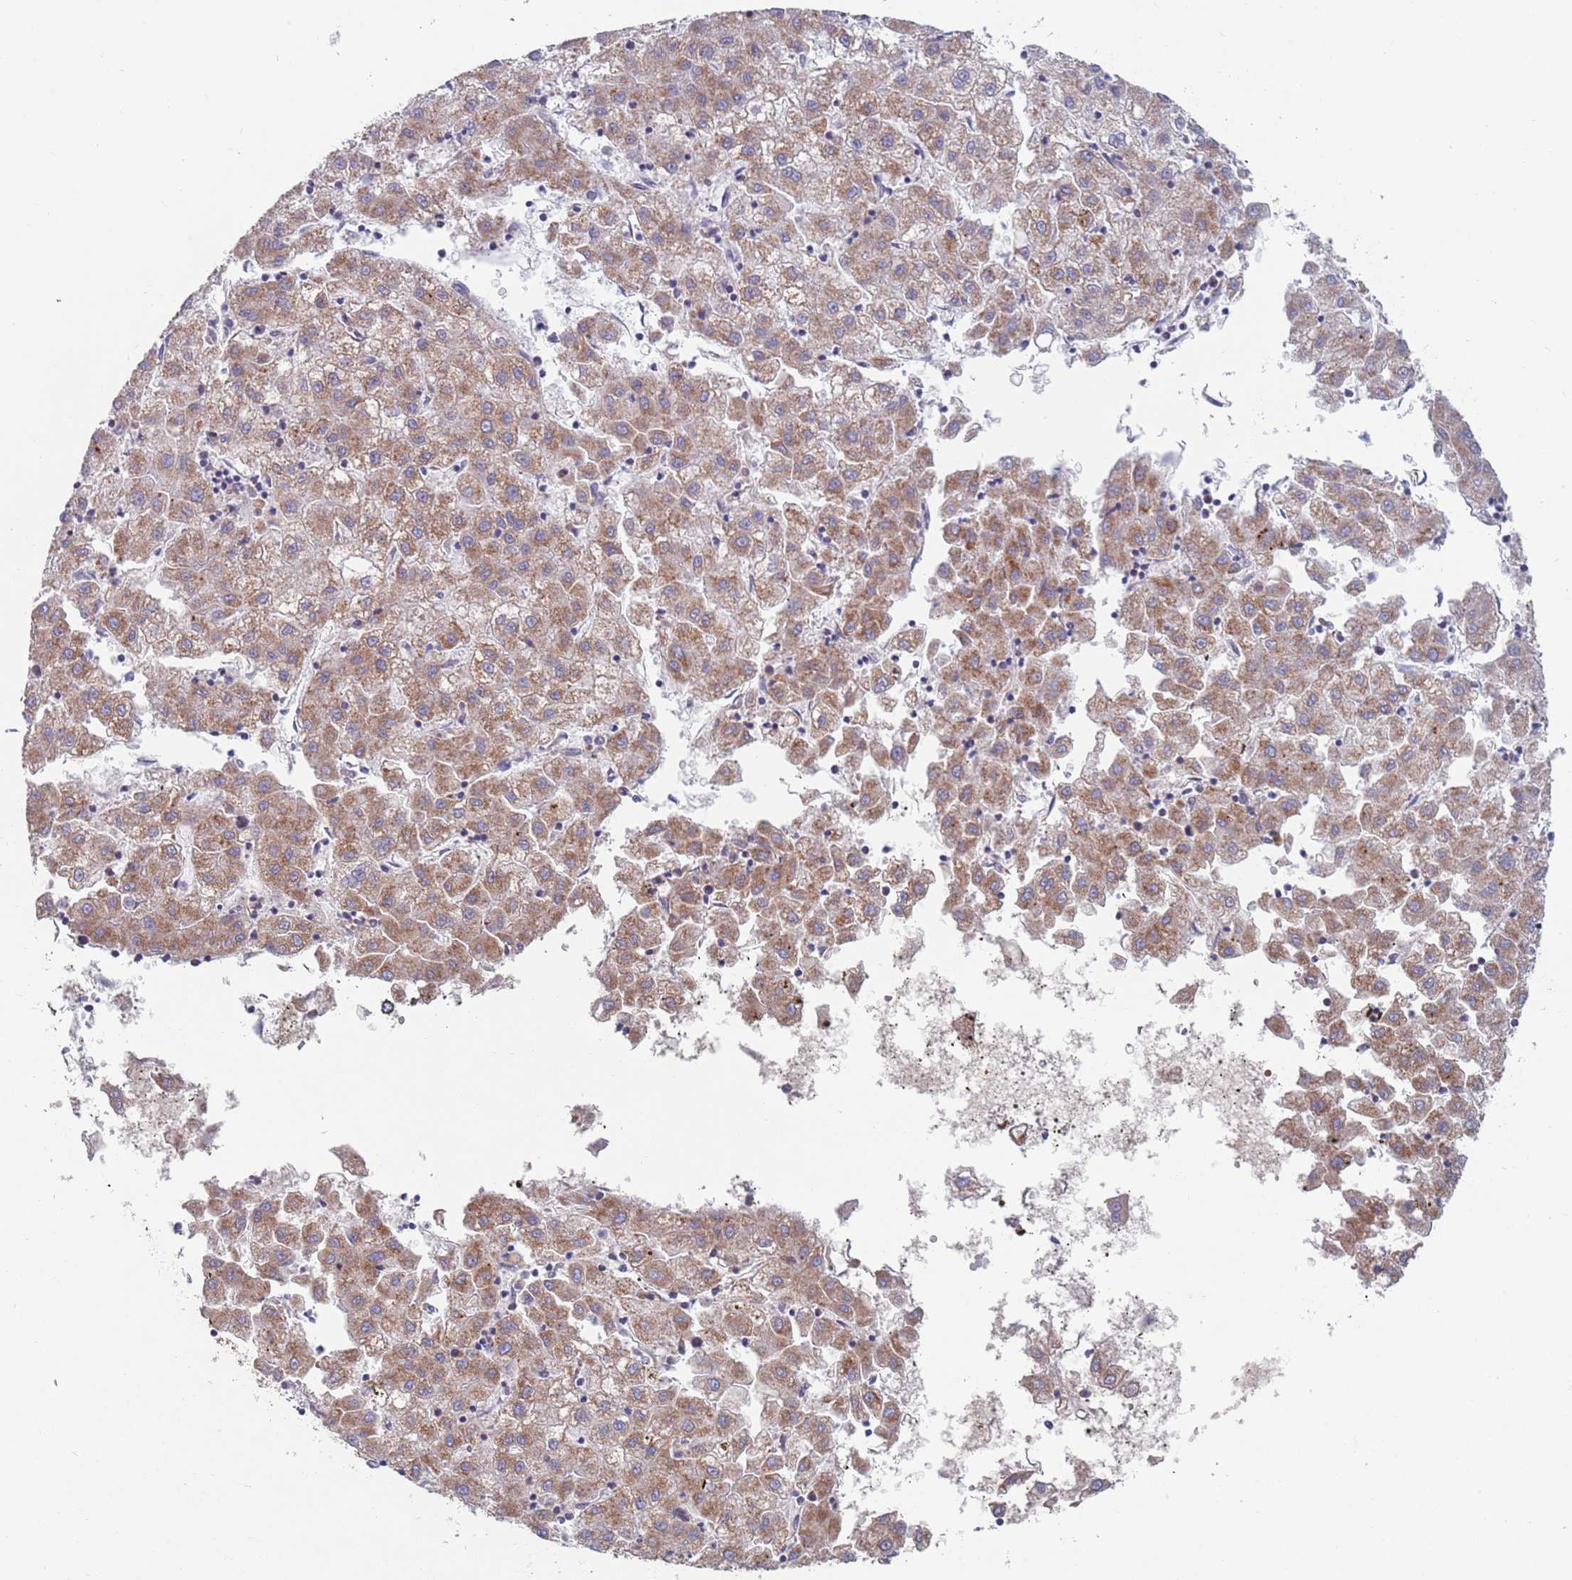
{"staining": {"intensity": "moderate", "quantity": ">75%", "location": "cytoplasmic/membranous"}, "tissue": "liver cancer", "cell_type": "Tumor cells", "image_type": "cancer", "snomed": [{"axis": "morphology", "description": "Carcinoma, Hepatocellular, NOS"}, {"axis": "topography", "description": "Liver"}], "caption": "DAB immunohistochemical staining of human liver cancer displays moderate cytoplasmic/membranous protein positivity in approximately >75% of tumor cells. (DAB (3,3'-diaminobenzidine) IHC with brightfield microscopy, high magnification).", "gene": "MRPL22", "patient": {"sex": "male", "age": 72}}